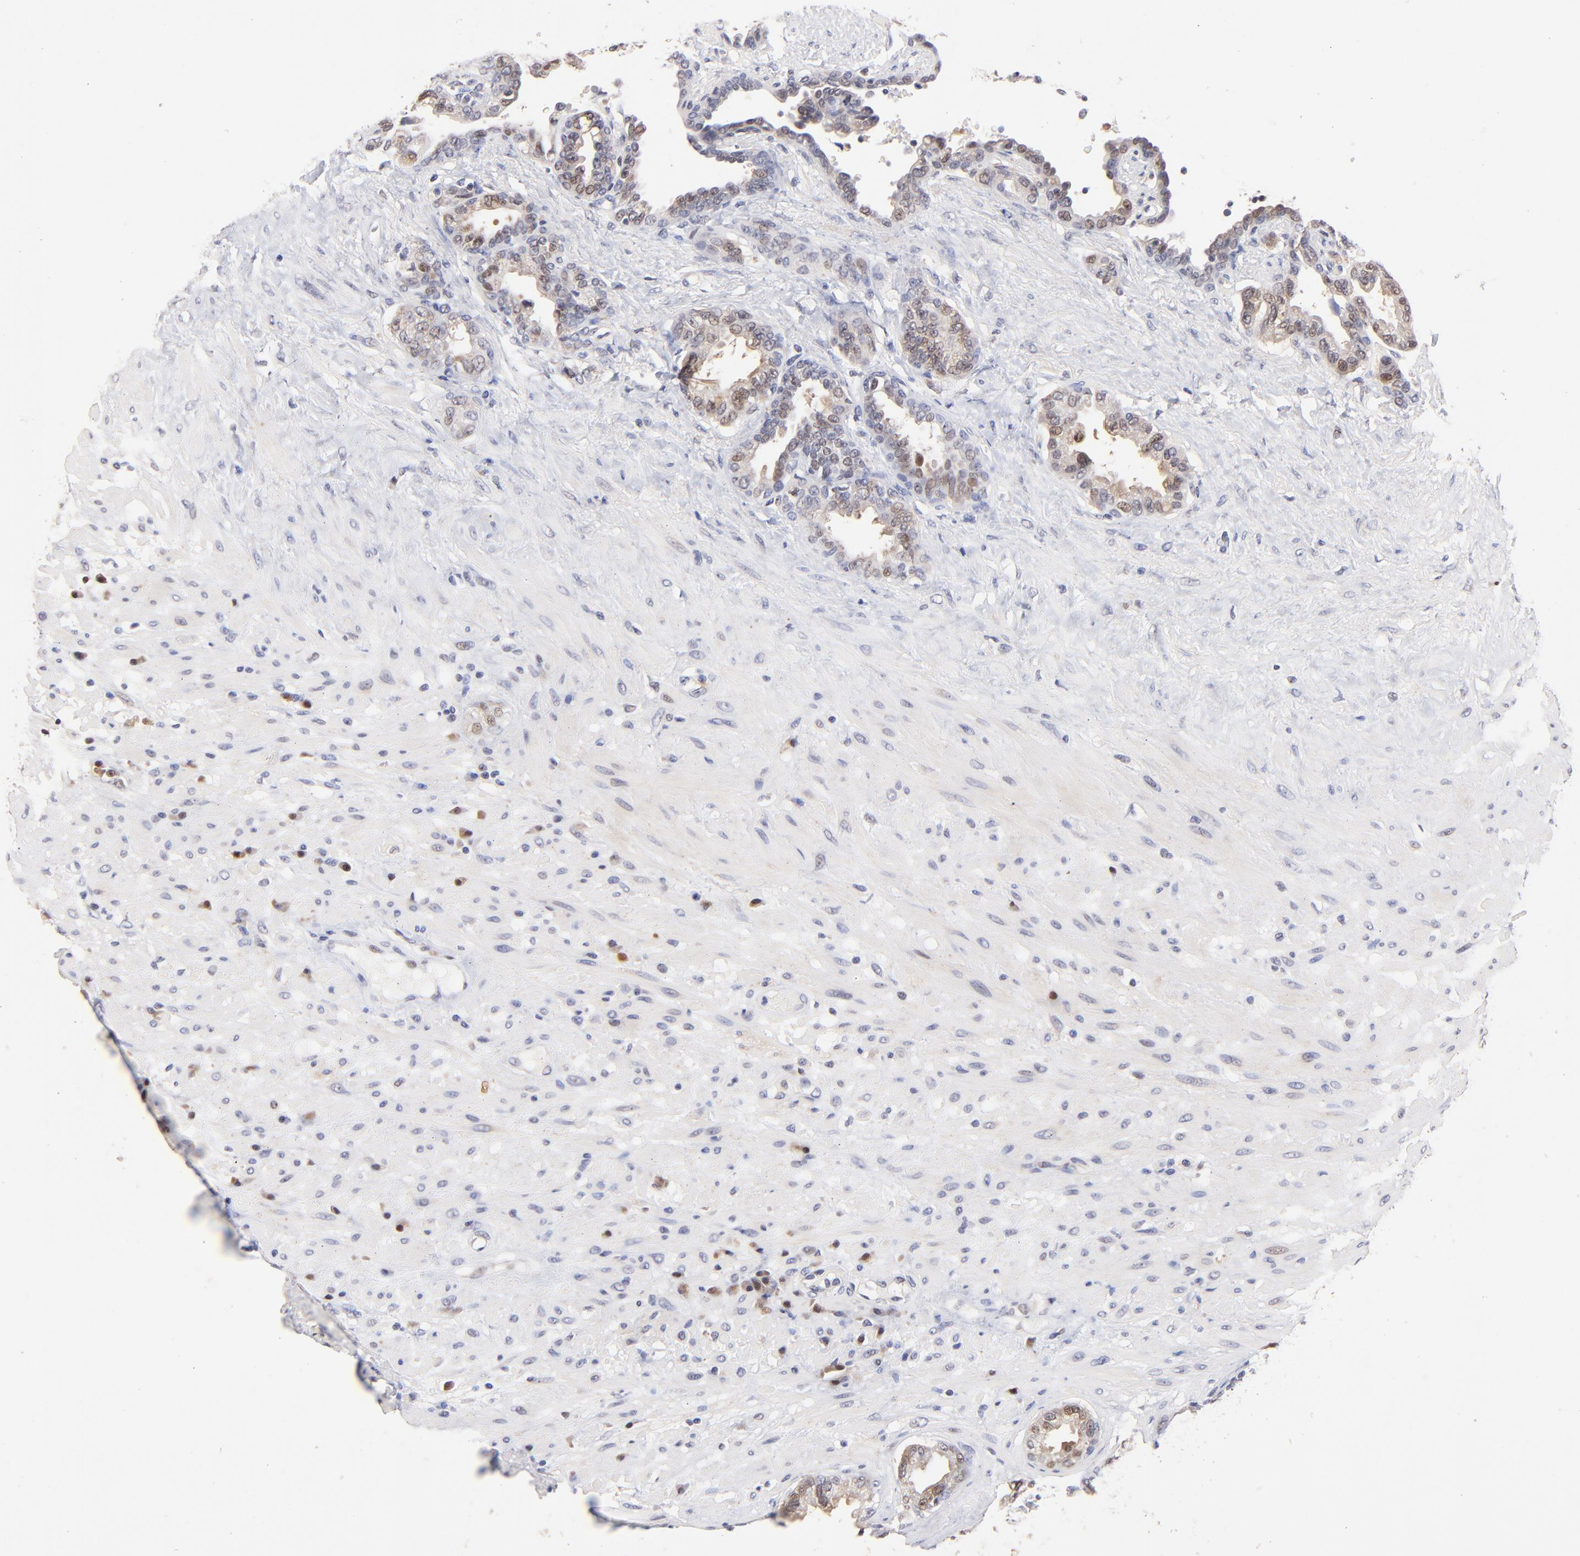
{"staining": {"intensity": "weak", "quantity": "<25%", "location": "nuclear"}, "tissue": "seminal vesicle", "cell_type": "Glandular cells", "image_type": "normal", "snomed": [{"axis": "morphology", "description": "Normal tissue, NOS"}, {"axis": "topography", "description": "Seminal veicle"}], "caption": "High power microscopy micrograph of an immunohistochemistry (IHC) image of normal seminal vesicle, revealing no significant positivity in glandular cells. (DAB immunohistochemistry (IHC) with hematoxylin counter stain).", "gene": "ZNF155", "patient": {"sex": "male", "age": 61}}